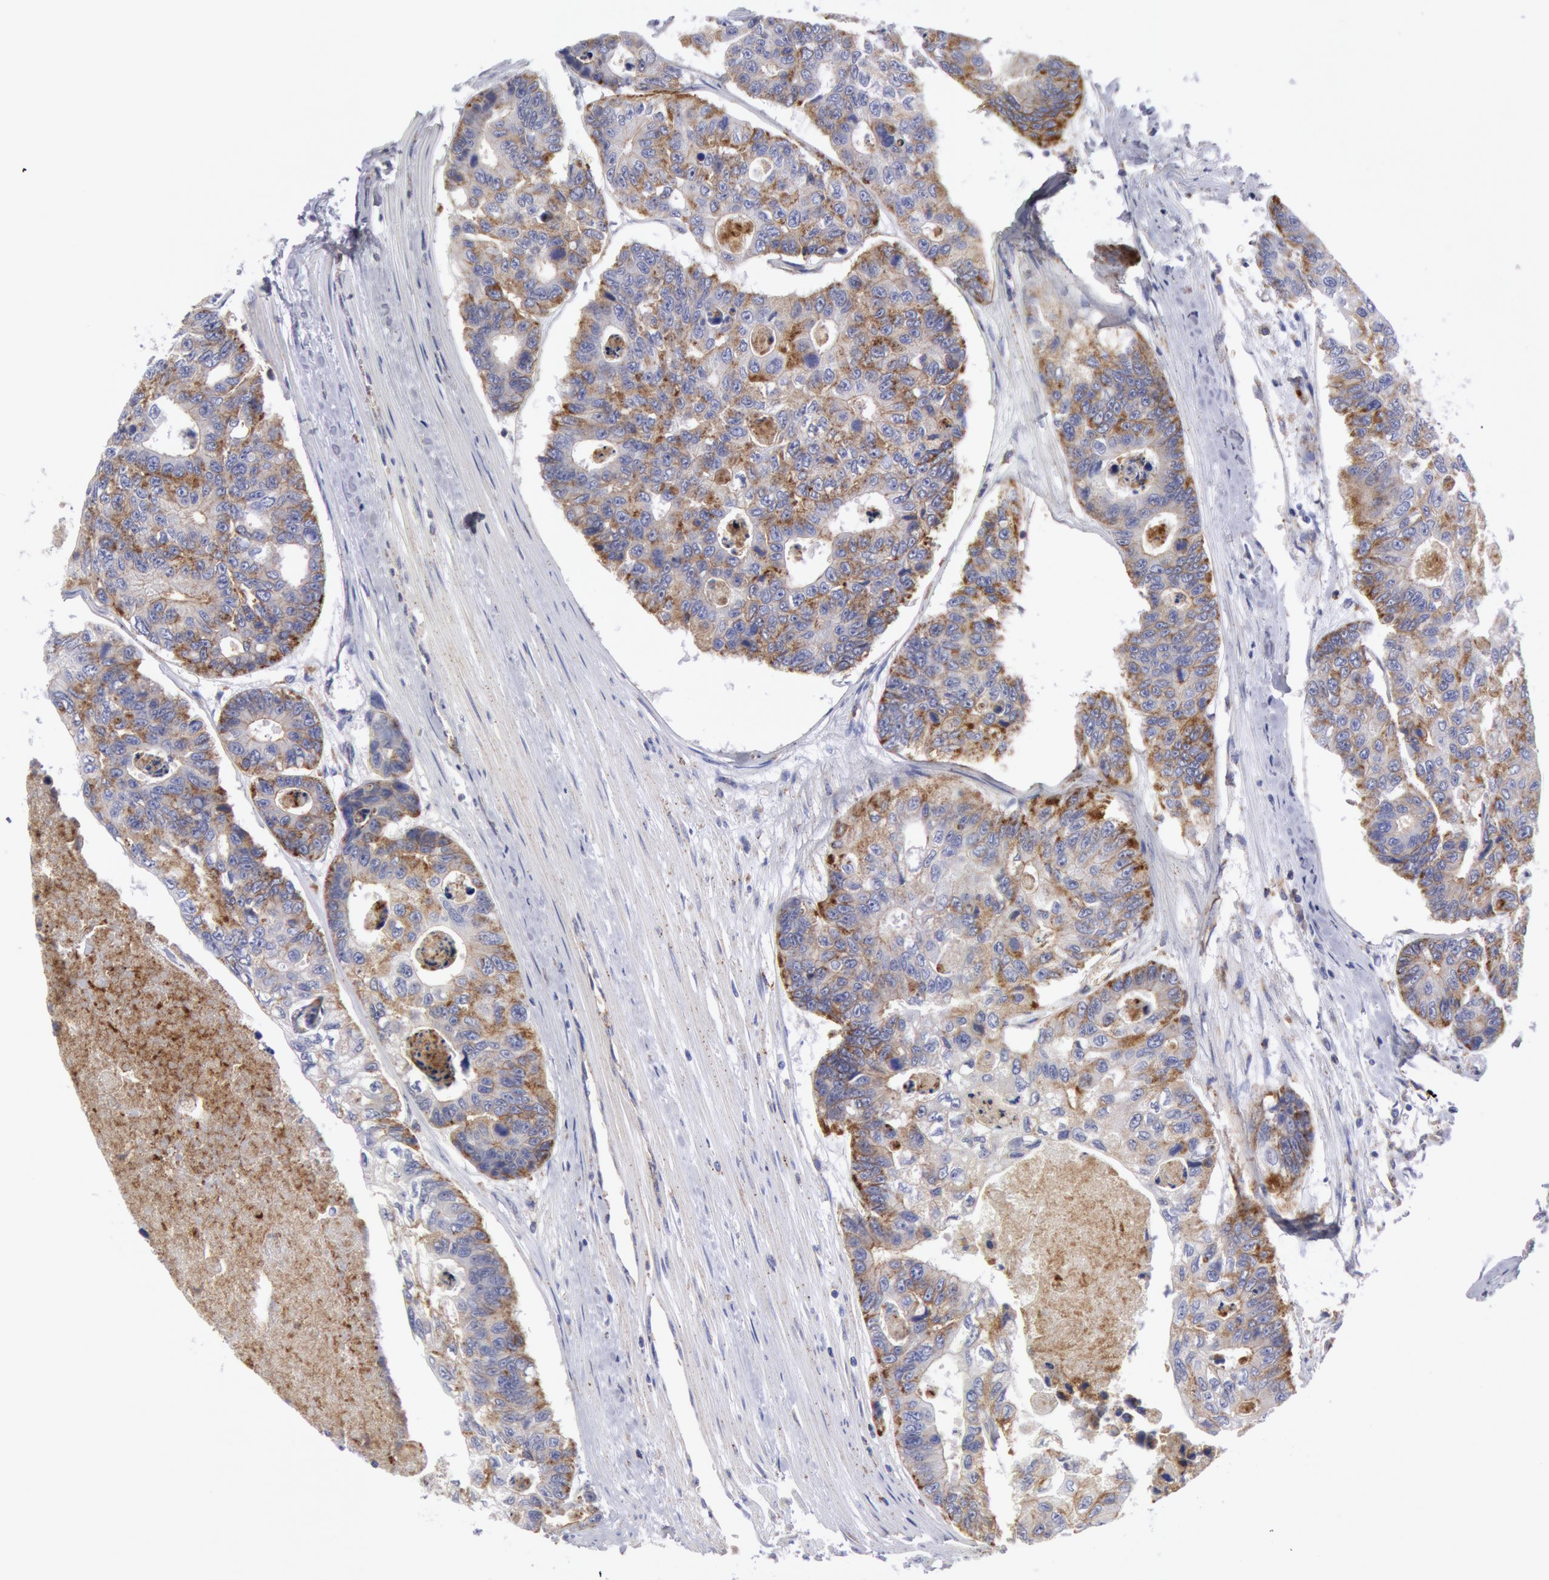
{"staining": {"intensity": "weak", "quantity": "25%-75%", "location": "cytoplasmic/membranous"}, "tissue": "colorectal cancer", "cell_type": "Tumor cells", "image_type": "cancer", "snomed": [{"axis": "morphology", "description": "Adenocarcinoma, NOS"}, {"axis": "topography", "description": "Colon"}], "caption": "Immunohistochemical staining of adenocarcinoma (colorectal) shows weak cytoplasmic/membranous protein expression in approximately 25%-75% of tumor cells. (Brightfield microscopy of DAB IHC at high magnification).", "gene": "FLOT1", "patient": {"sex": "female", "age": 86}}